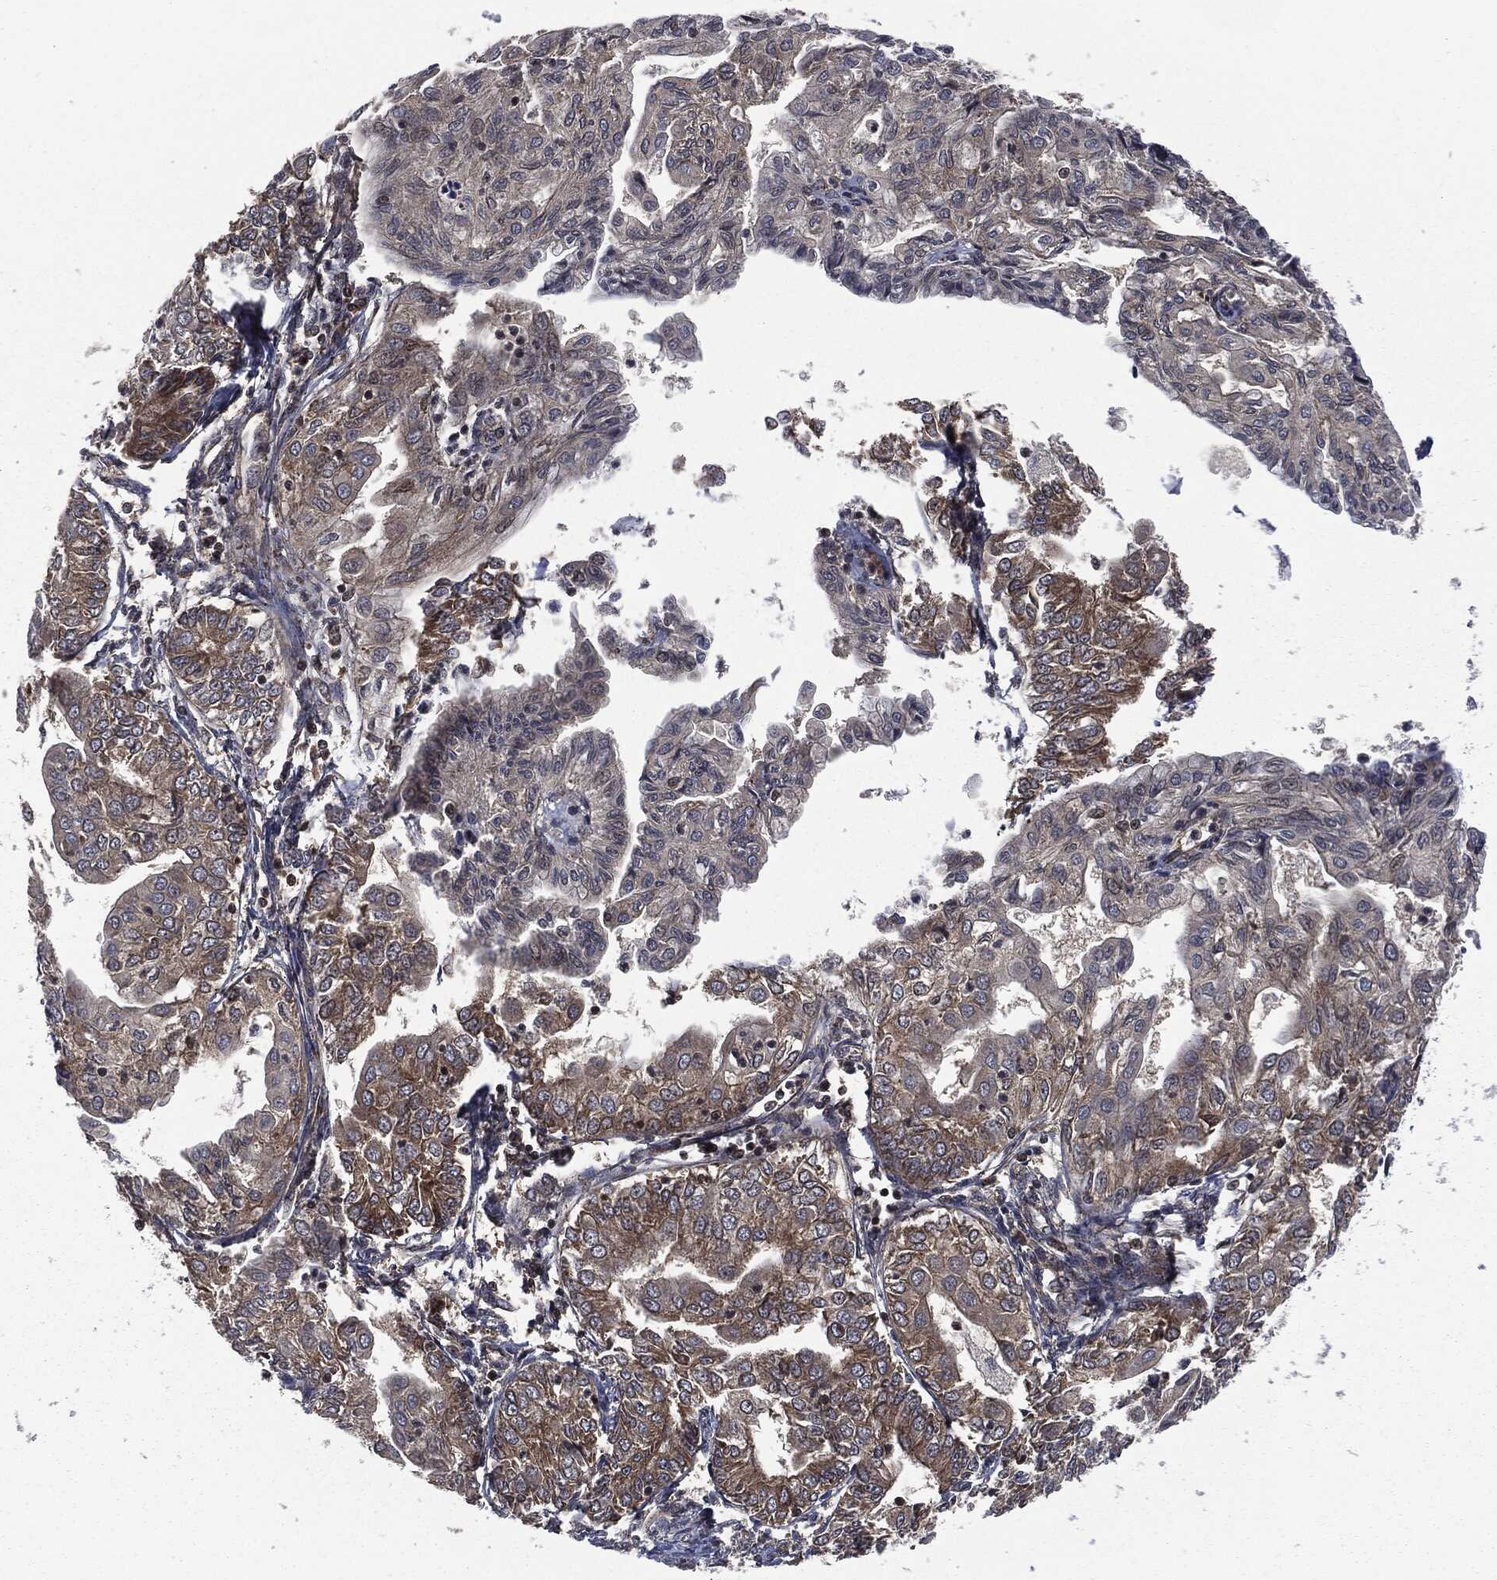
{"staining": {"intensity": "moderate", "quantity": "<25%", "location": "cytoplasmic/membranous"}, "tissue": "endometrial cancer", "cell_type": "Tumor cells", "image_type": "cancer", "snomed": [{"axis": "morphology", "description": "Adenocarcinoma, NOS"}, {"axis": "topography", "description": "Endometrium"}], "caption": "Immunohistochemistry (IHC) of endometrial cancer (adenocarcinoma) displays low levels of moderate cytoplasmic/membranous positivity in approximately <25% of tumor cells. (DAB IHC, brown staining for protein, blue staining for nuclei).", "gene": "HRAS", "patient": {"sex": "female", "age": 68}}